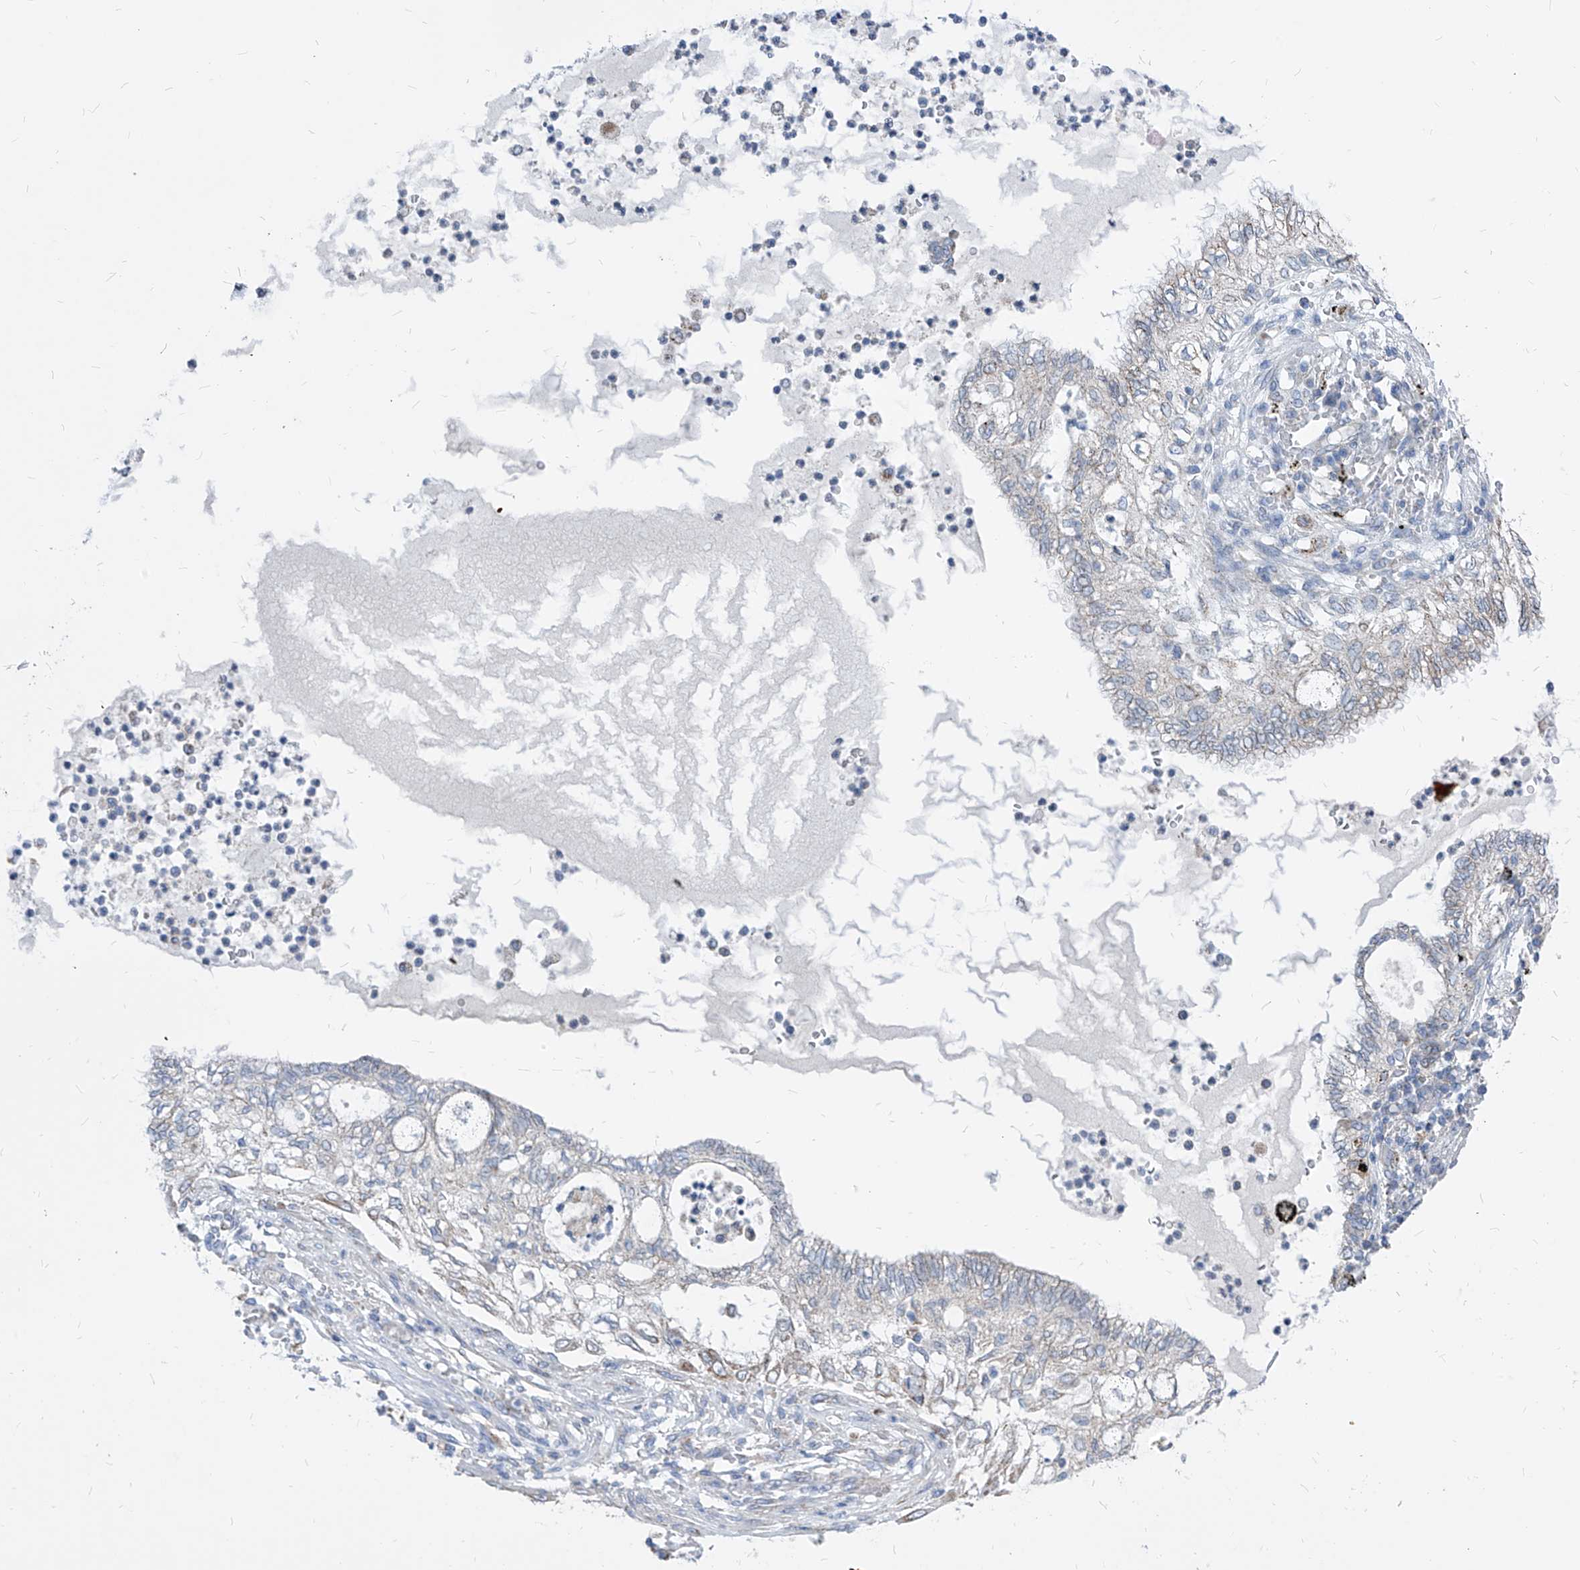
{"staining": {"intensity": "weak", "quantity": "<25%", "location": "cytoplasmic/membranous"}, "tissue": "lung cancer", "cell_type": "Tumor cells", "image_type": "cancer", "snomed": [{"axis": "morphology", "description": "Adenocarcinoma, NOS"}, {"axis": "topography", "description": "Lung"}], "caption": "Tumor cells show no significant expression in adenocarcinoma (lung). Brightfield microscopy of IHC stained with DAB (brown) and hematoxylin (blue), captured at high magnification.", "gene": "AGPS", "patient": {"sex": "female", "age": 70}}